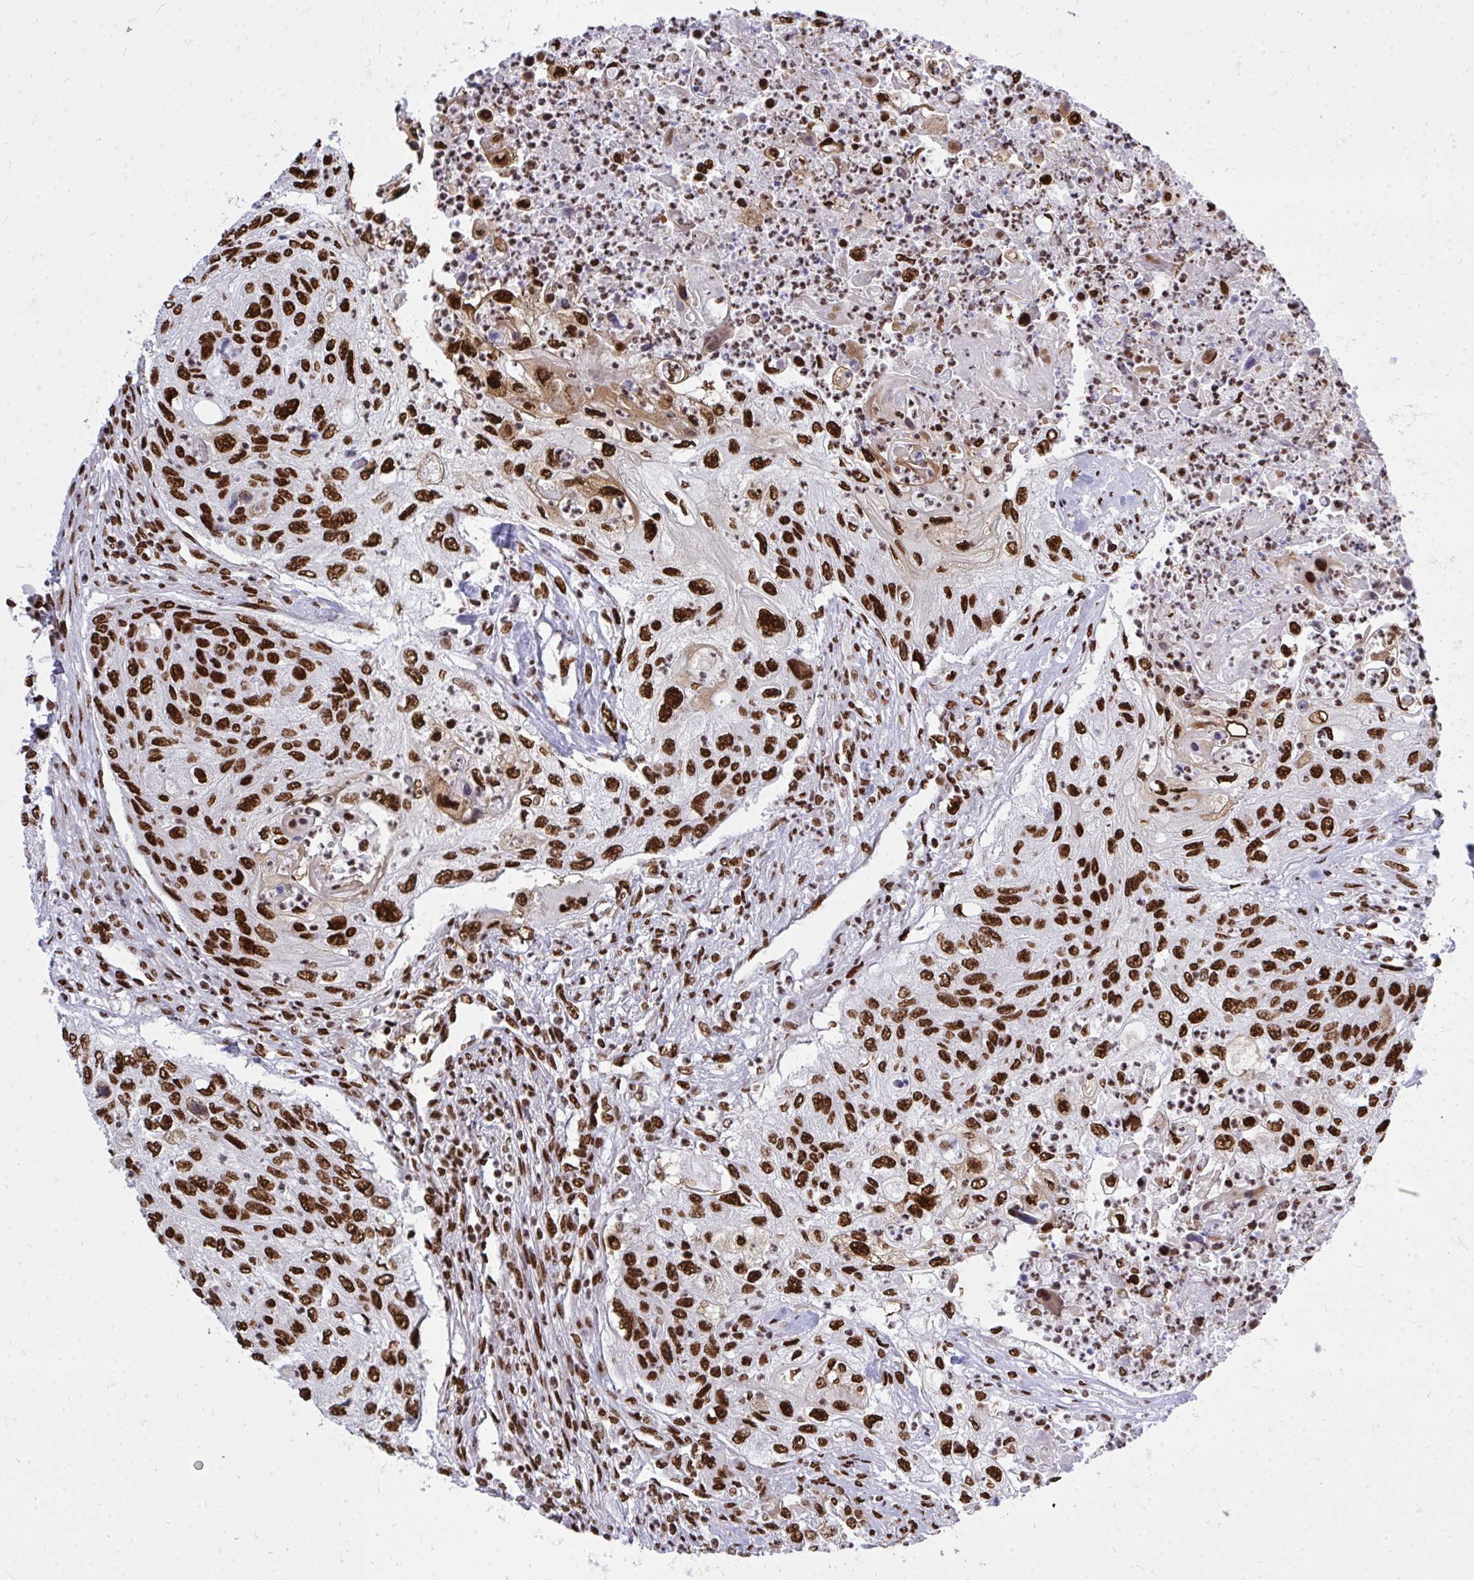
{"staining": {"intensity": "strong", "quantity": ">75%", "location": "nuclear"}, "tissue": "urothelial cancer", "cell_type": "Tumor cells", "image_type": "cancer", "snomed": [{"axis": "morphology", "description": "Urothelial carcinoma, High grade"}, {"axis": "topography", "description": "Urinary bladder"}], "caption": "Immunohistochemical staining of human urothelial carcinoma (high-grade) displays strong nuclear protein staining in approximately >75% of tumor cells.", "gene": "TBL1Y", "patient": {"sex": "female", "age": 60}}